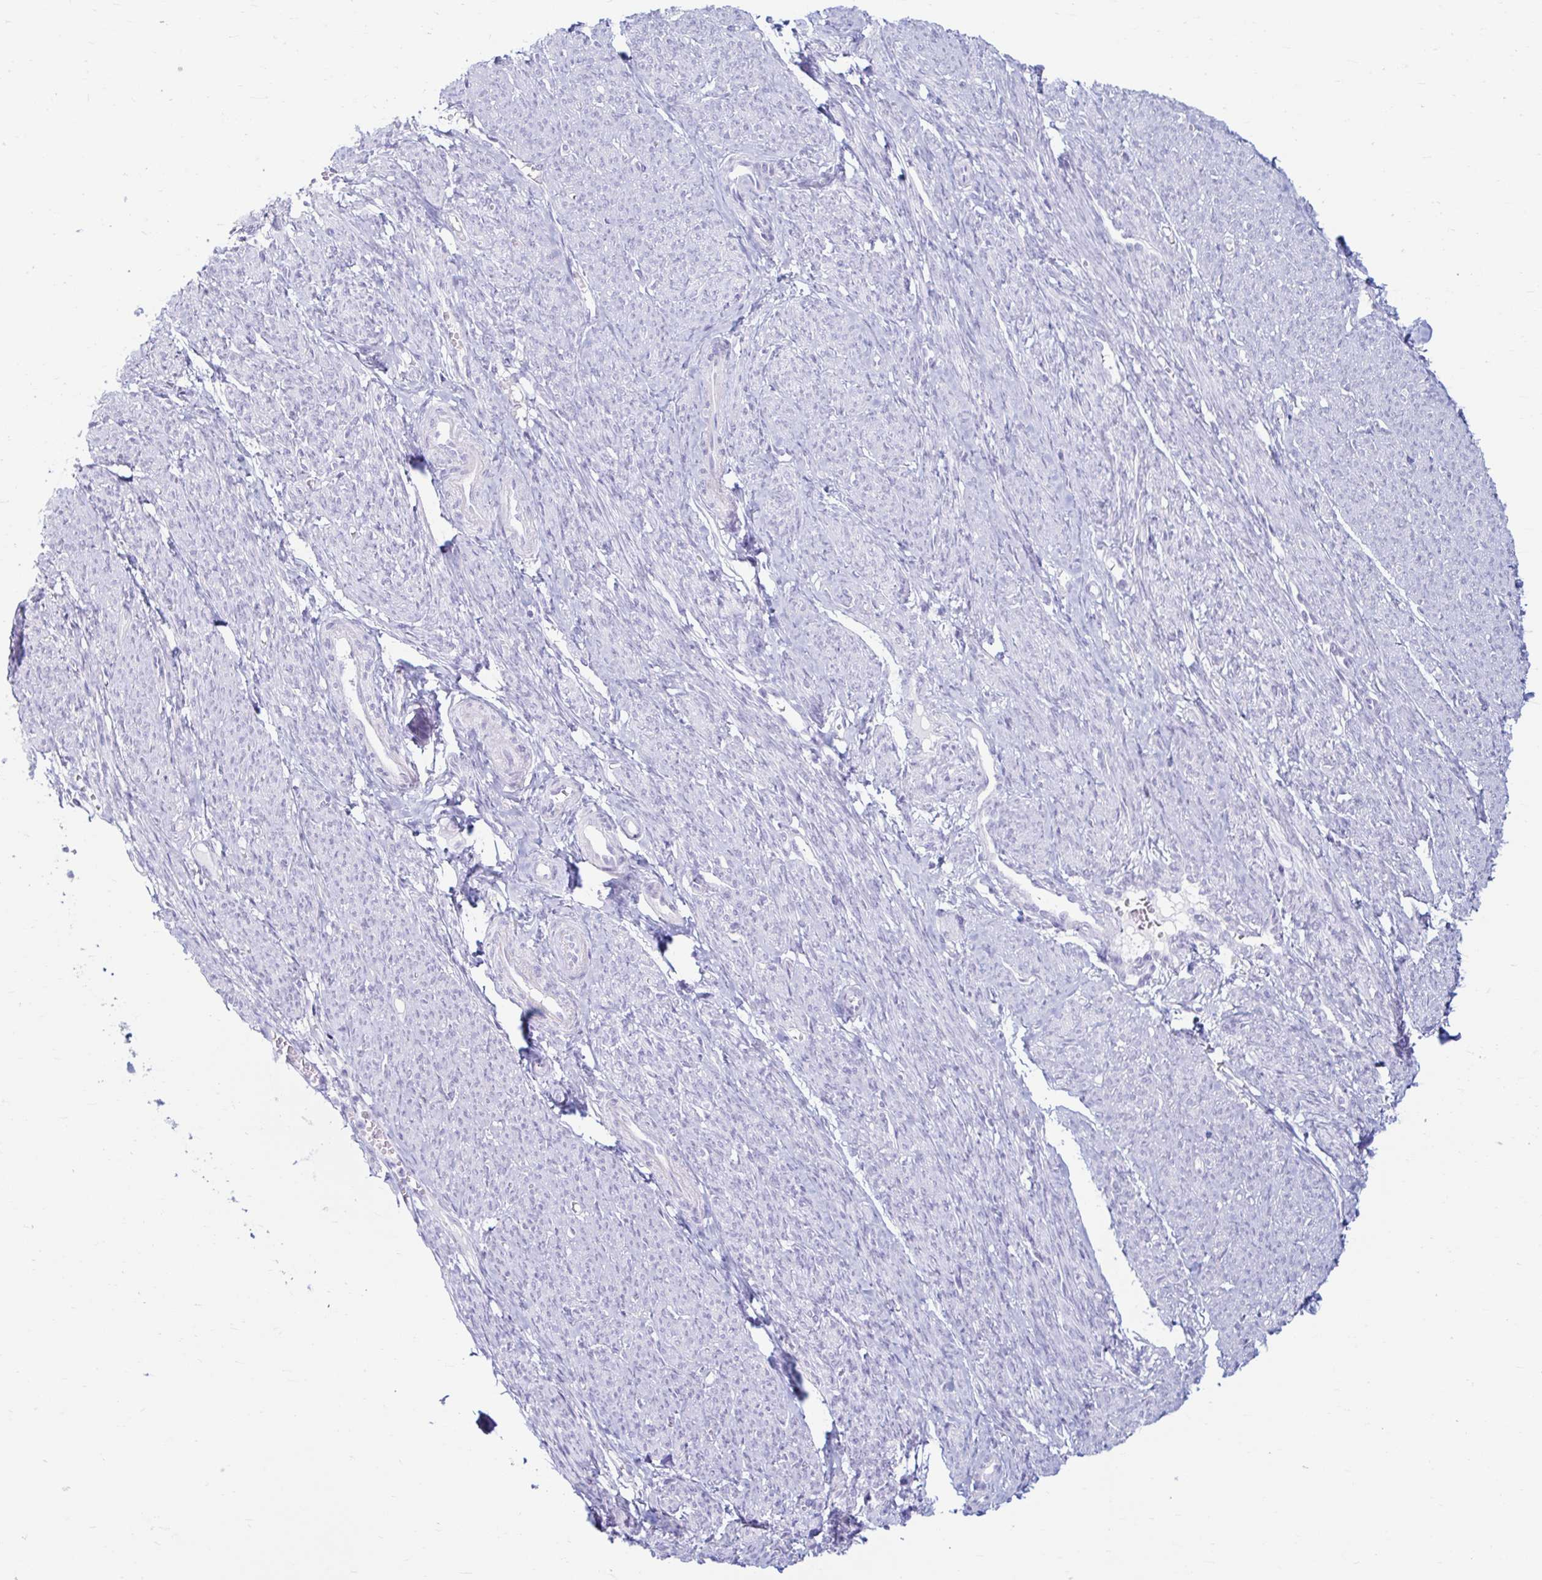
{"staining": {"intensity": "negative", "quantity": "none", "location": "none"}, "tissue": "smooth muscle", "cell_type": "Smooth muscle cells", "image_type": "normal", "snomed": [{"axis": "morphology", "description": "Normal tissue, NOS"}, {"axis": "topography", "description": "Smooth muscle"}], "caption": "Photomicrograph shows no protein staining in smooth muscle cells of normal smooth muscle.", "gene": "ERICH6", "patient": {"sex": "female", "age": 65}}